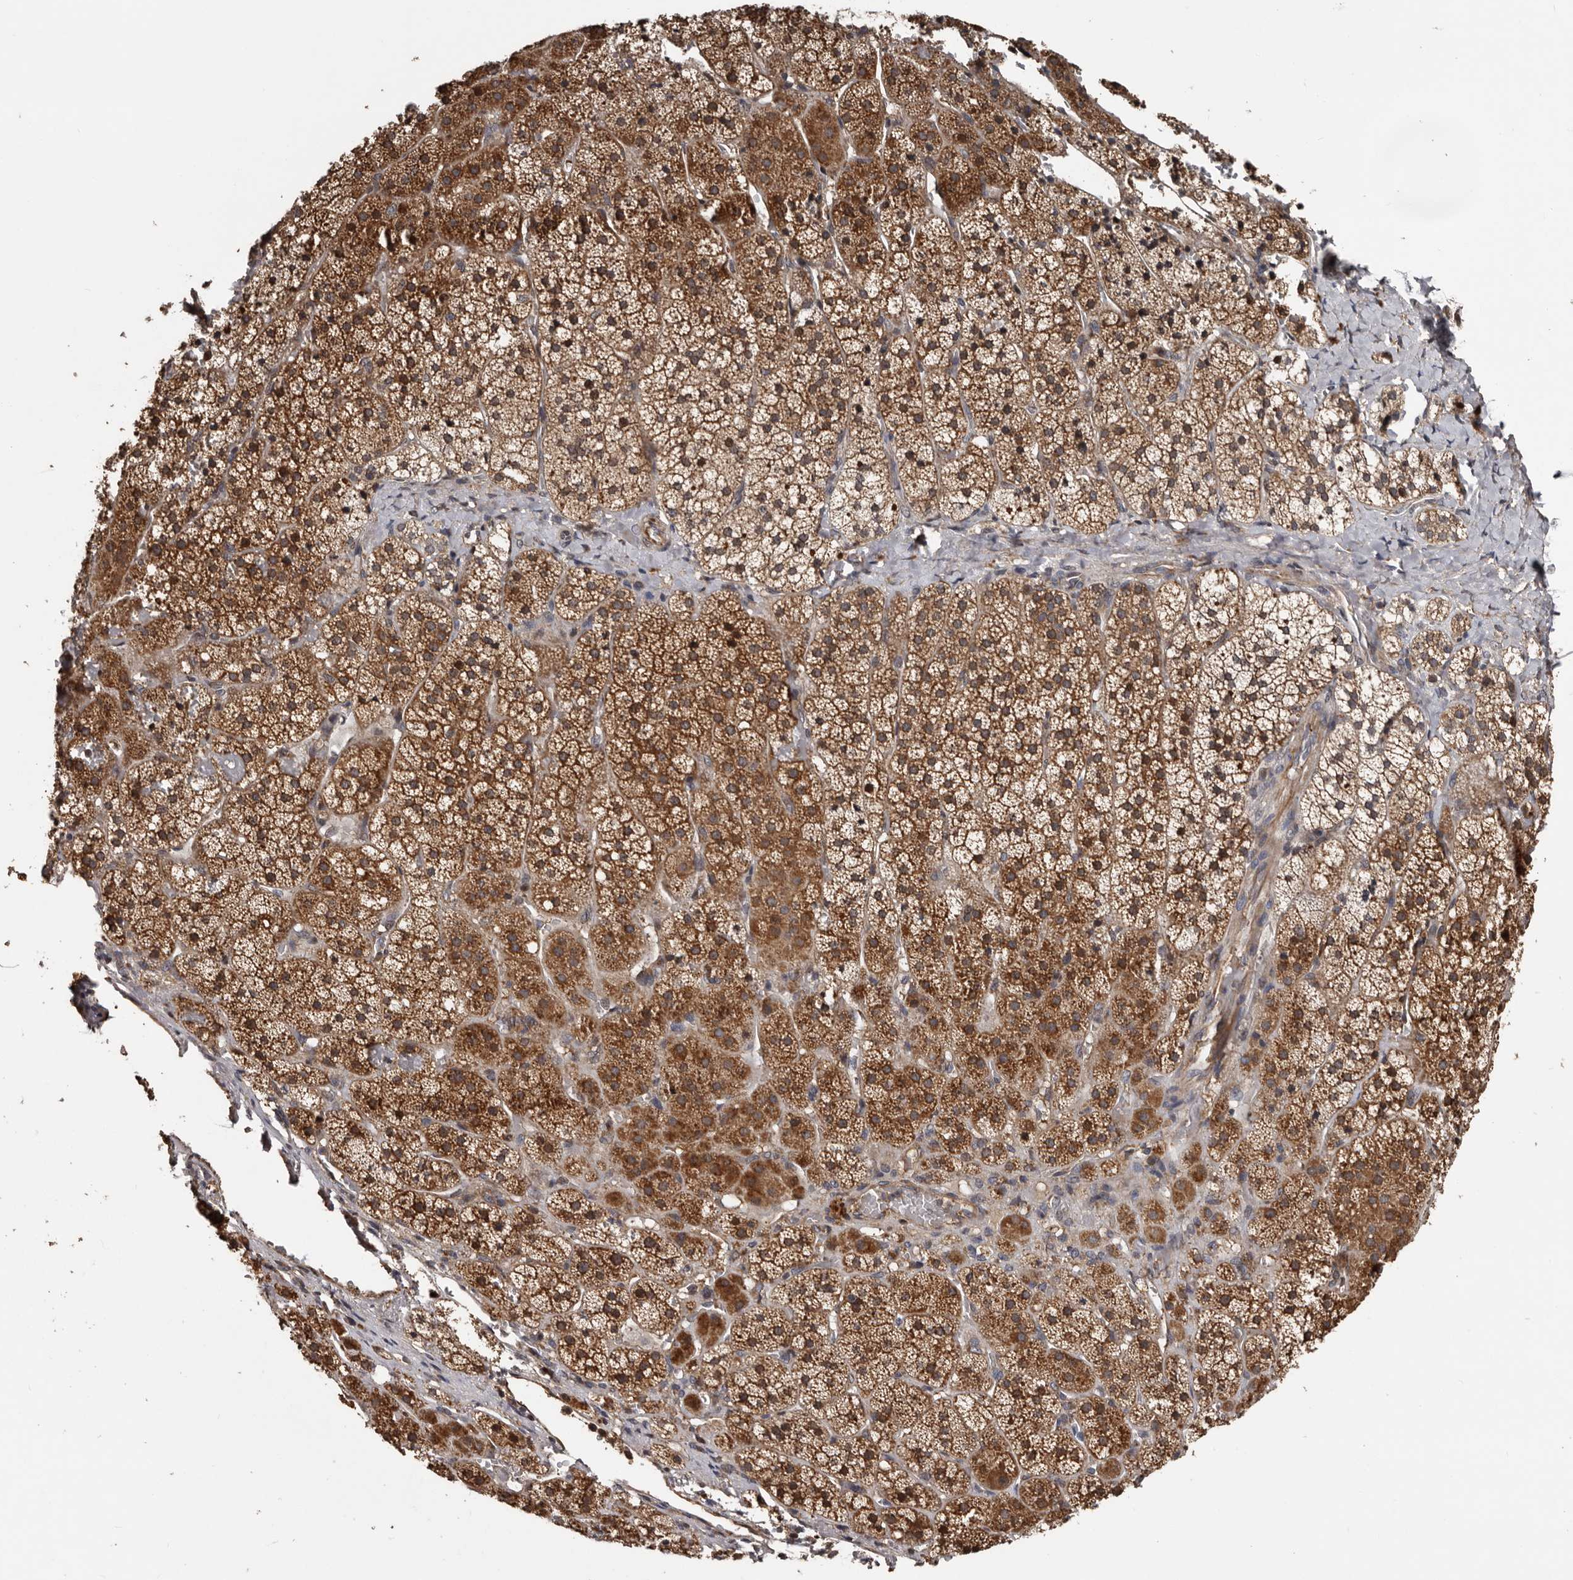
{"staining": {"intensity": "strong", "quantity": ">75%", "location": "cytoplasmic/membranous"}, "tissue": "adrenal gland", "cell_type": "Glandular cells", "image_type": "normal", "snomed": [{"axis": "morphology", "description": "Normal tissue, NOS"}, {"axis": "topography", "description": "Adrenal gland"}], "caption": "A brown stain shows strong cytoplasmic/membranous positivity of a protein in glandular cells of benign adrenal gland. (IHC, brightfield microscopy, high magnification).", "gene": "SERTAD4", "patient": {"sex": "female", "age": 44}}